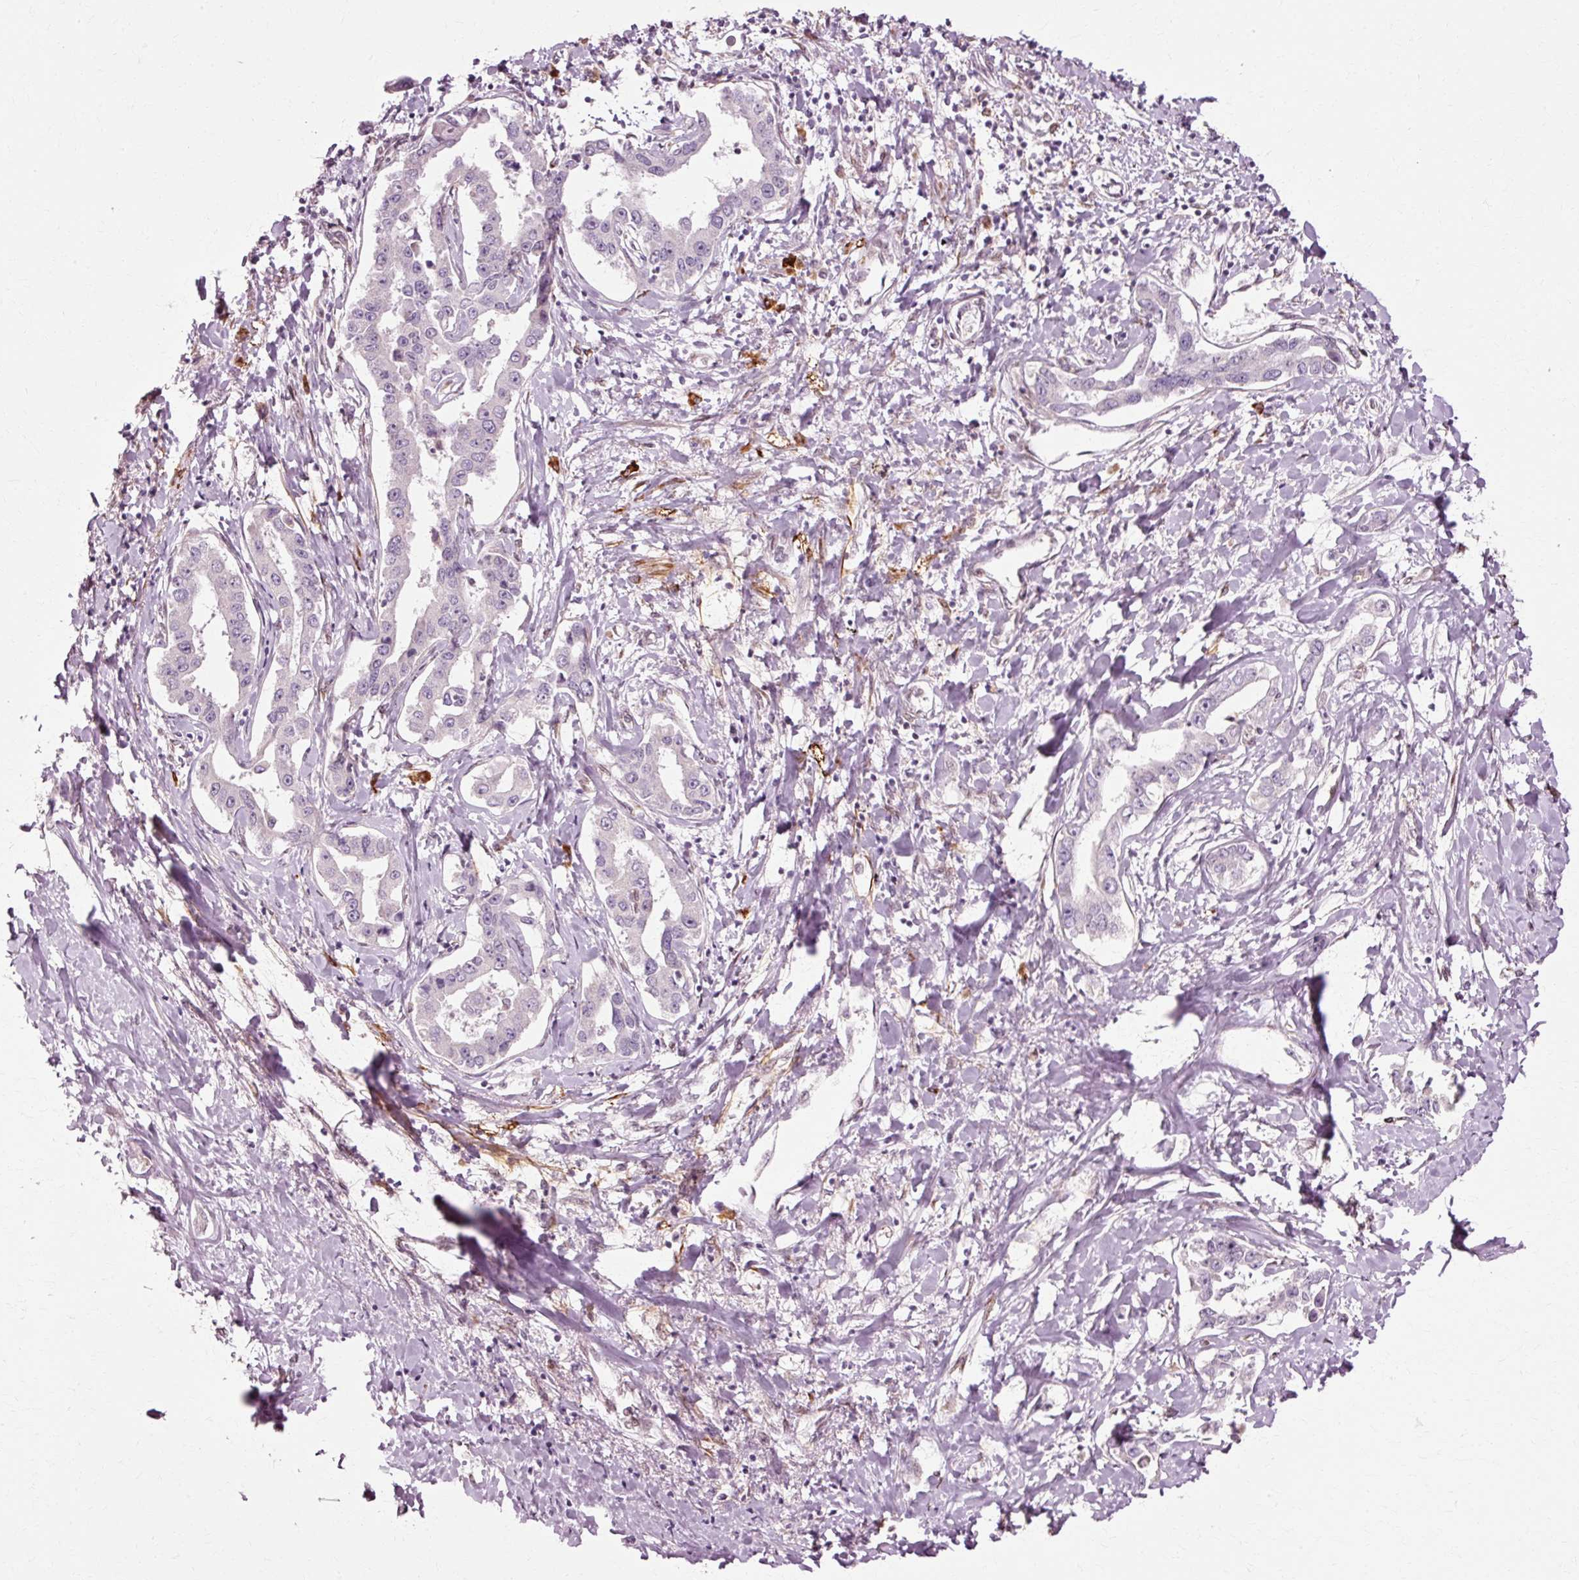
{"staining": {"intensity": "negative", "quantity": "none", "location": "none"}, "tissue": "liver cancer", "cell_type": "Tumor cells", "image_type": "cancer", "snomed": [{"axis": "morphology", "description": "Cholangiocarcinoma"}, {"axis": "topography", "description": "Liver"}], "caption": "This is a photomicrograph of immunohistochemistry (IHC) staining of liver cancer (cholangiocarcinoma), which shows no positivity in tumor cells.", "gene": "RGPD5", "patient": {"sex": "male", "age": 59}}